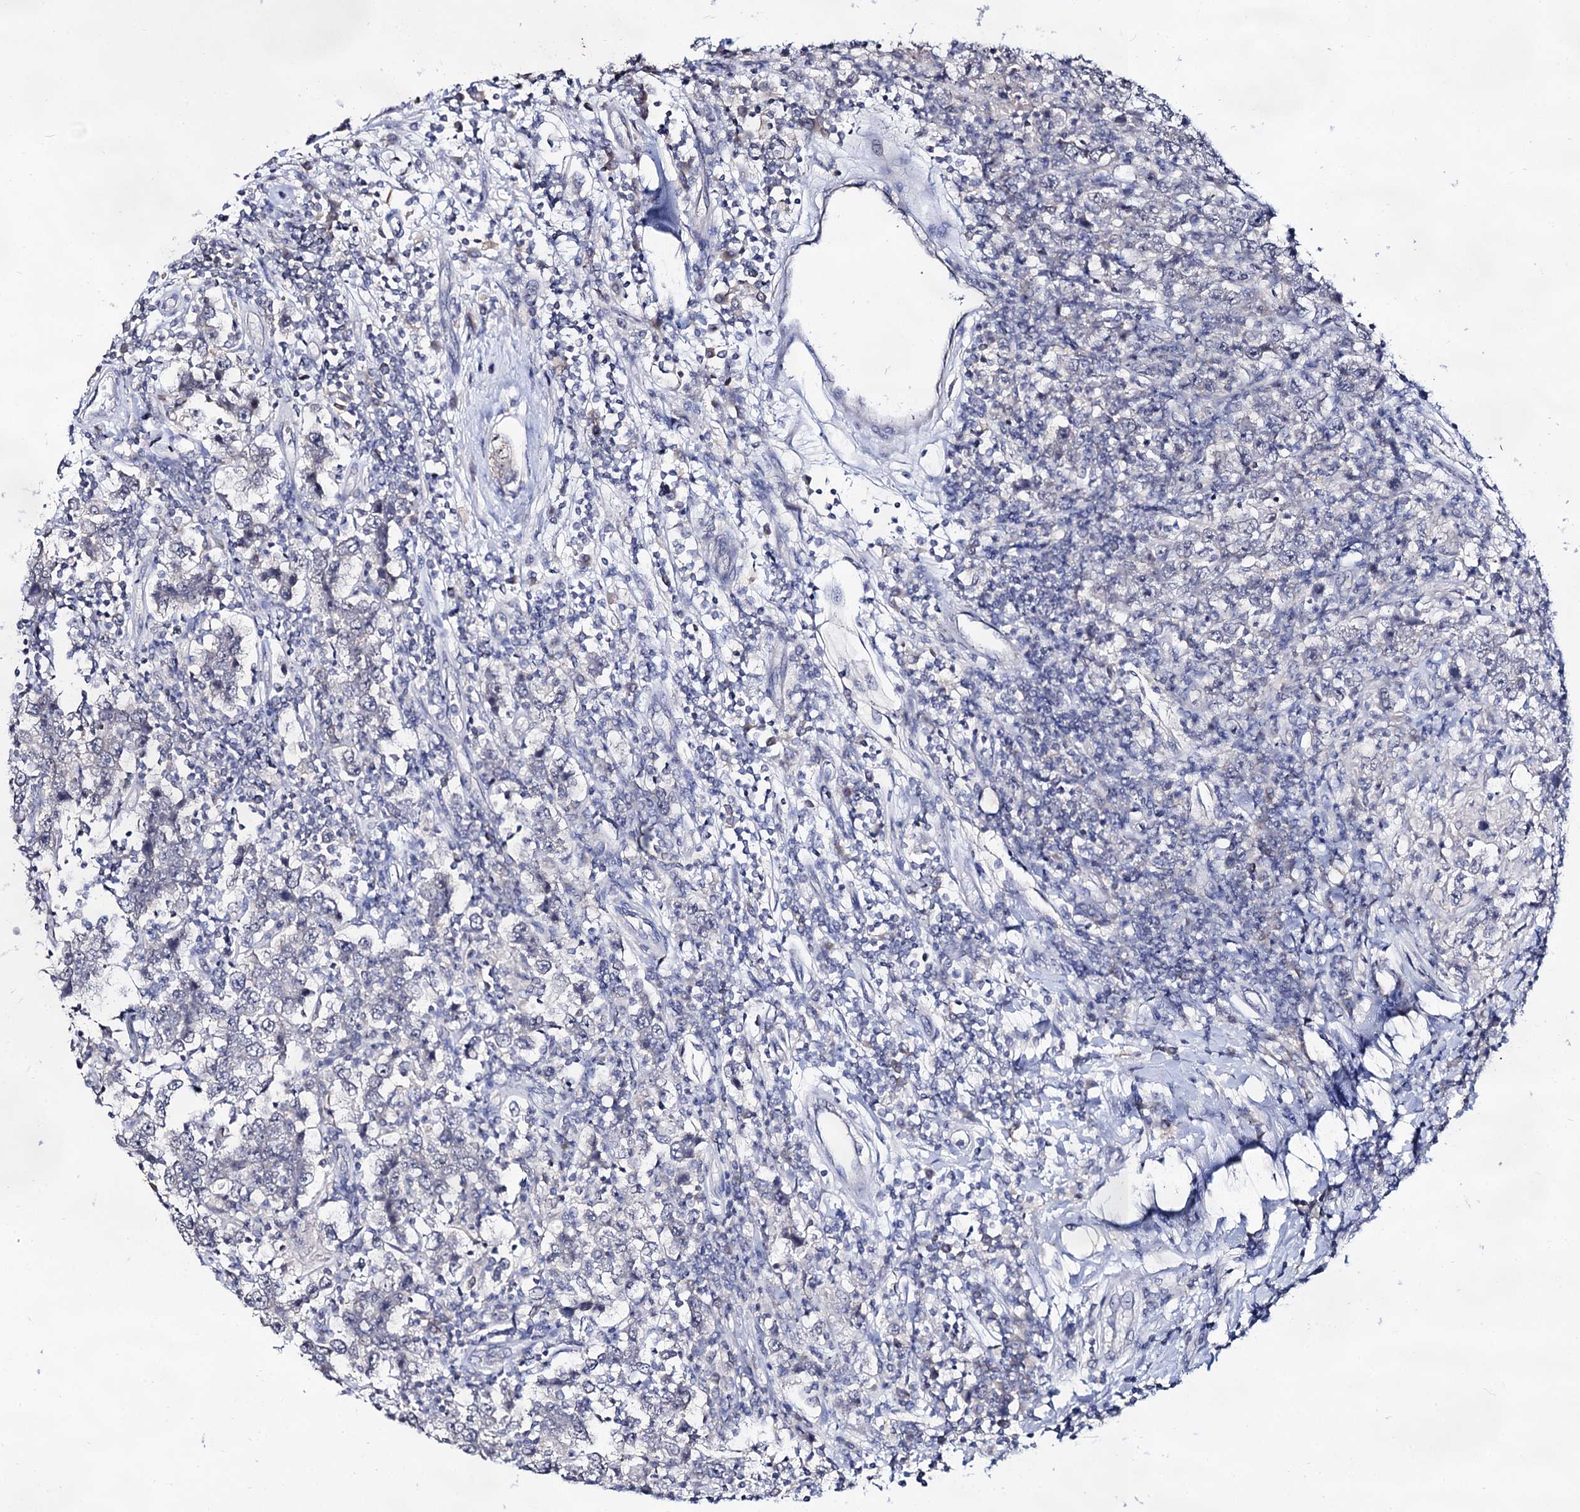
{"staining": {"intensity": "negative", "quantity": "none", "location": "none"}, "tissue": "testis cancer", "cell_type": "Tumor cells", "image_type": "cancer", "snomed": [{"axis": "morphology", "description": "Normal tissue, NOS"}, {"axis": "morphology", "description": "Urothelial carcinoma, High grade"}, {"axis": "morphology", "description": "Seminoma, NOS"}, {"axis": "morphology", "description": "Carcinoma, Embryonal, NOS"}, {"axis": "topography", "description": "Urinary bladder"}, {"axis": "topography", "description": "Testis"}], "caption": "High power microscopy photomicrograph of an IHC photomicrograph of urothelial carcinoma (high-grade) (testis), revealing no significant staining in tumor cells.", "gene": "ARFIP2", "patient": {"sex": "male", "age": 41}}